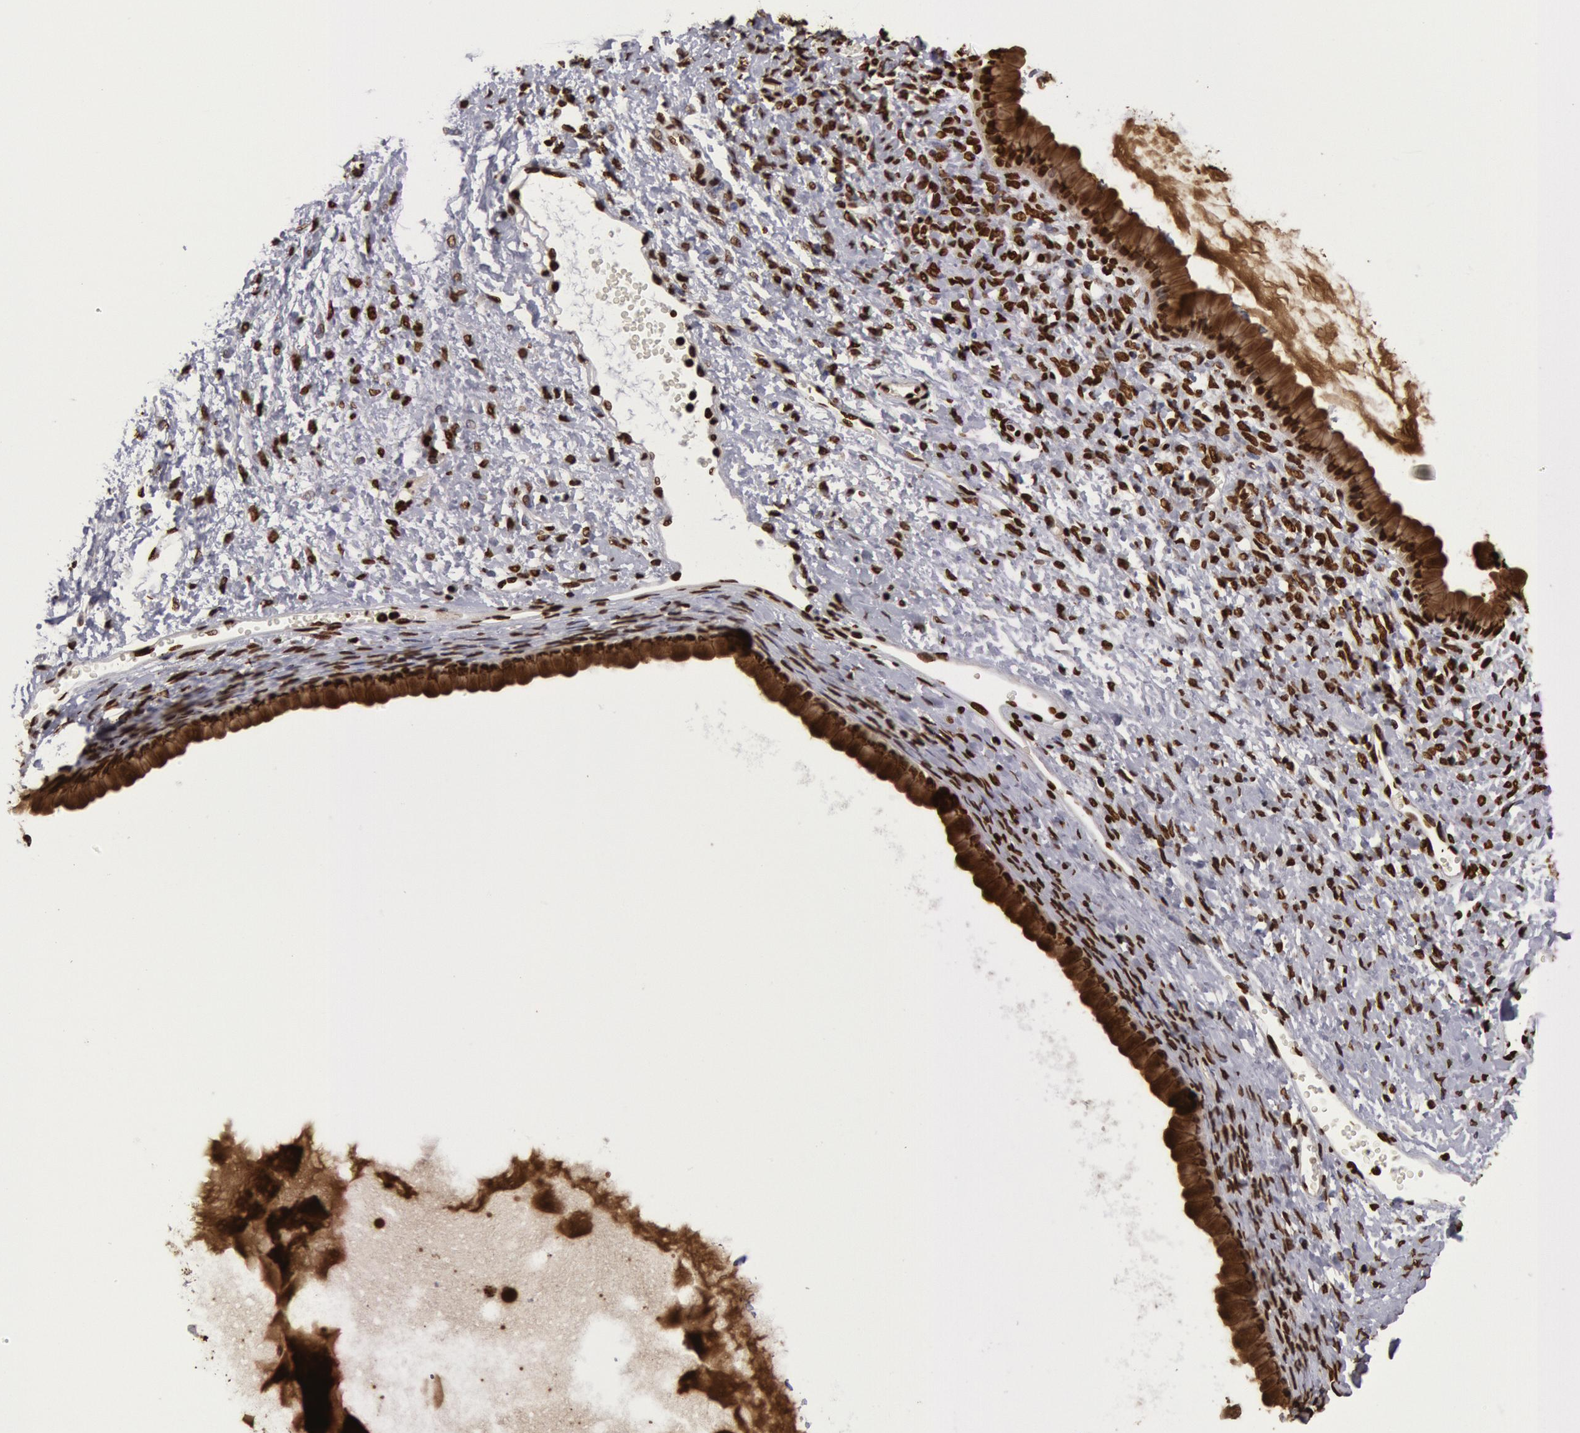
{"staining": {"intensity": "strong", "quantity": ">75%", "location": "nuclear"}, "tissue": "ovarian cancer", "cell_type": "Tumor cells", "image_type": "cancer", "snomed": [{"axis": "morphology", "description": "Cystadenocarcinoma, mucinous, NOS"}, {"axis": "topography", "description": "Ovary"}], "caption": "This image displays ovarian cancer stained with IHC to label a protein in brown. The nuclear of tumor cells show strong positivity for the protein. Nuclei are counter-stained blue.", "gene": "H3-4", "patient": {"sex": "female", "age": 25}}